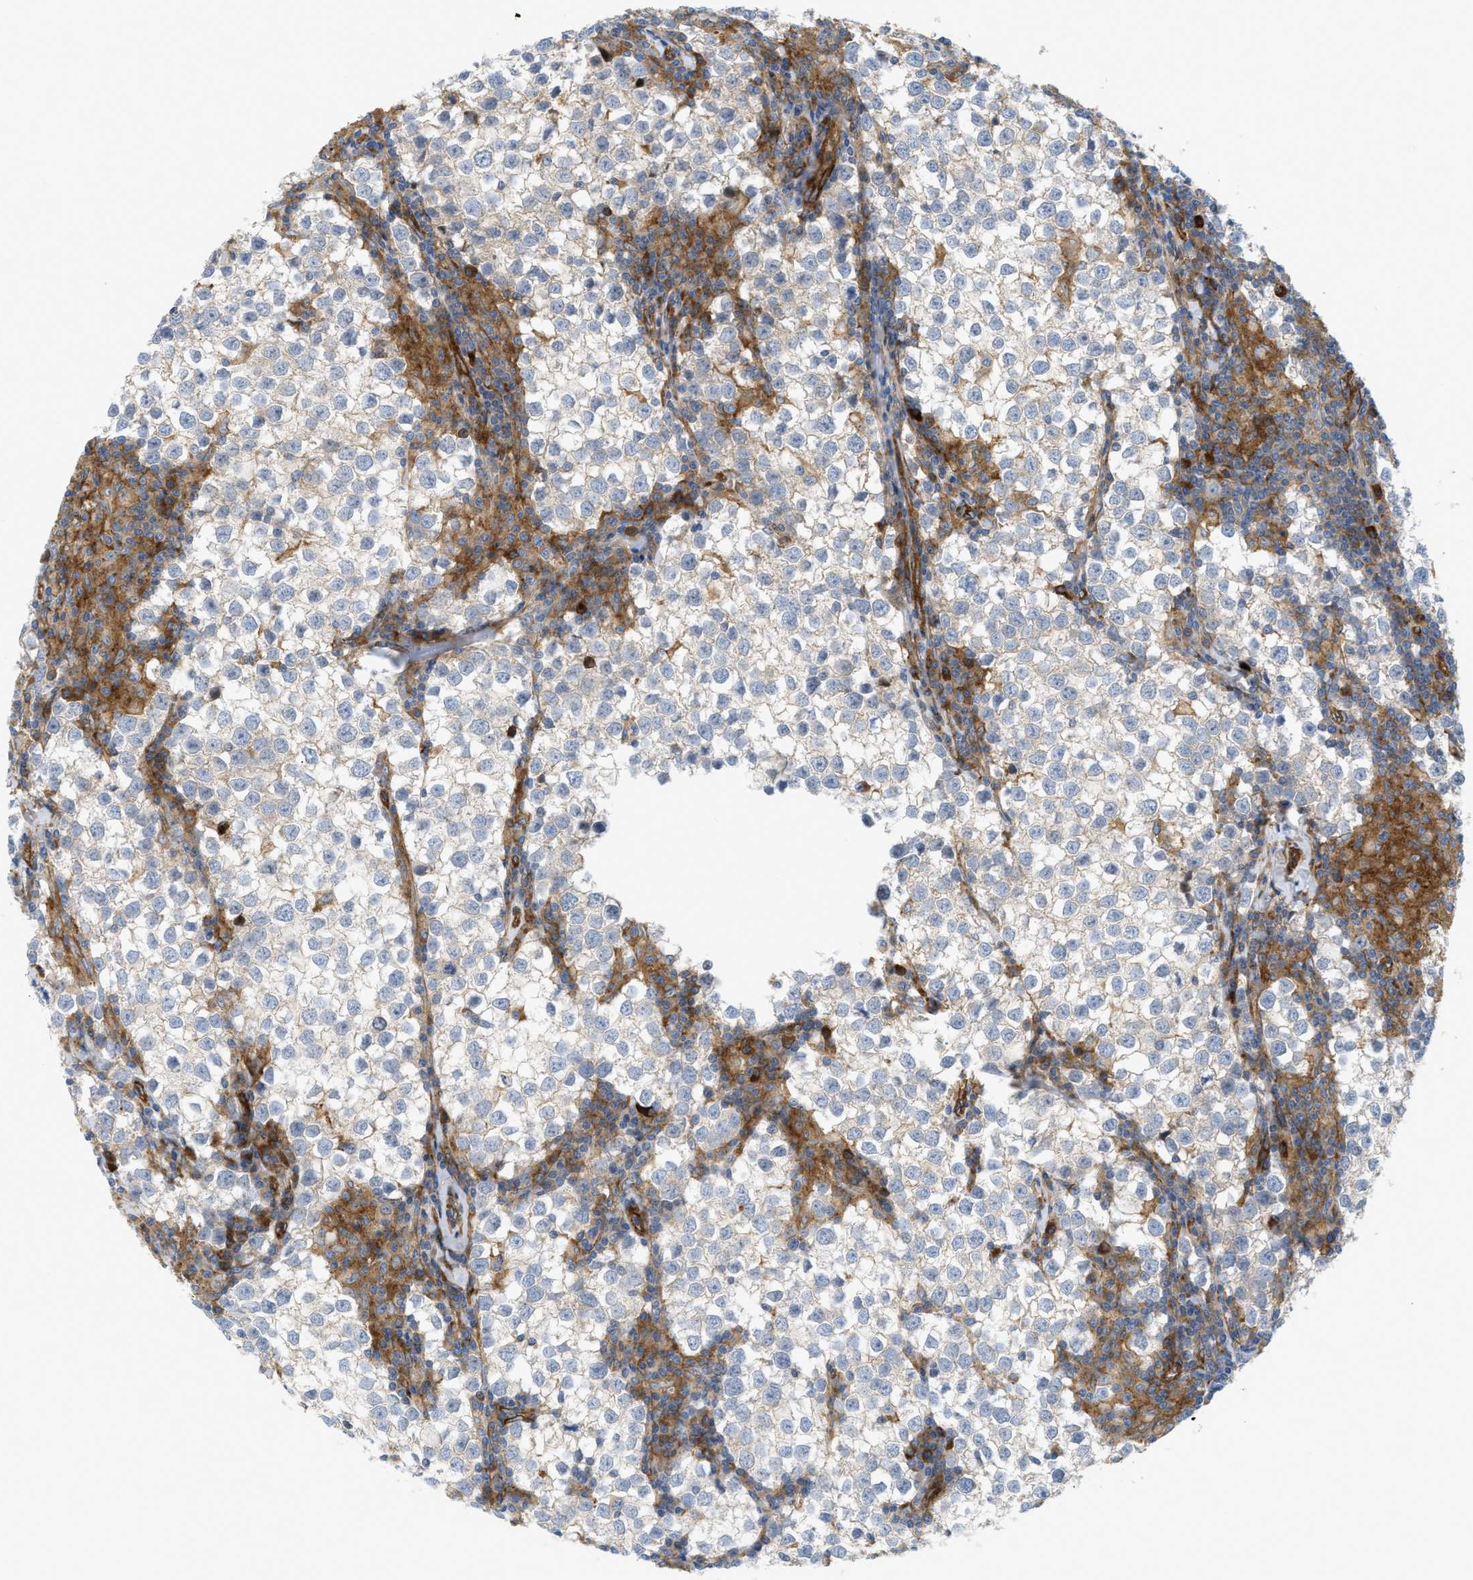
{"staining": {"intensity": "negative", "quantity": "none", "location": "none"}, "tissue": "testis cancer", "cell_type": "Tumor cells", "image_type": "cancer", "snomed": [{"axis": "morphology", "description": "Seminoma, NOS"}, {"axis": "morphology", "description": "Carcinoma, Embryonal, NOS"}, {"axis": "topography", "description": "Testis"}], "caption": "The histopathology image displays no staining of tumor cells in testis cancer. Brightfield microscopy of immunohistochemistry stained with DAB (3,3'-diaminobenzidine) (brown) and hematoxylin (blue), captured at high magnification.", "gene": "PICALM", "patient": {"sex": "male", "age": 36}}